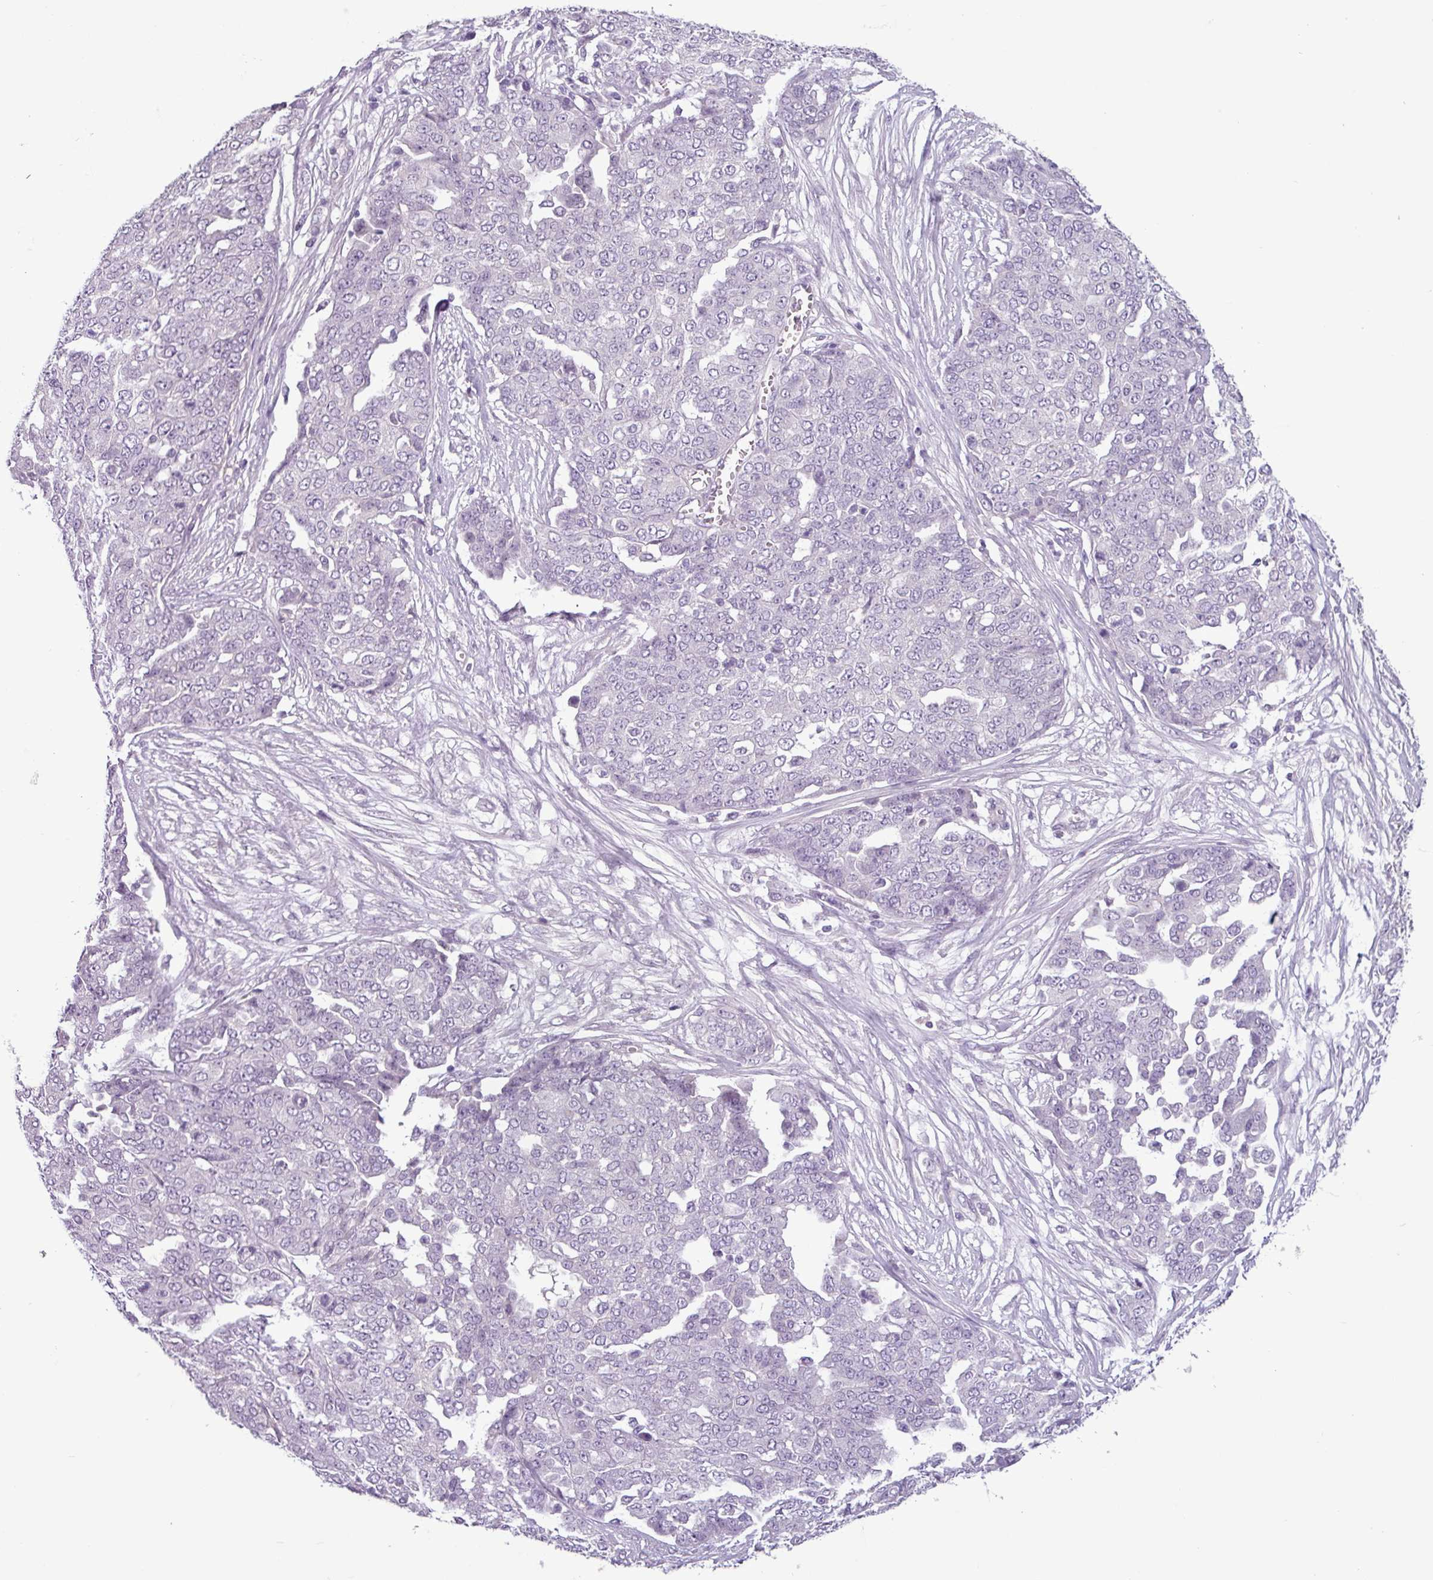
{"staining": {"intensity": "negative", "quantity": "none", "location": "none"}, "tissue": "ovarian cancer", "cell_type": "Tumor cells", "image_type": "cancer", "snomed": [{"axis": "morphology", "description": "Cystadenocarcinoma, serous, NOS"}, {"axis": "topography", "description": "Soft tissue"}, {"axis": "topography", "description": "Ovary"}], "caption": "IHC image of neoplastic tissue: human ovarian cancer (serous cystadenocarcinoma) stained with DAB (3,3'-diaminobenzidine) displays no significant protein positivity in tumor cells. (DAB (3,3'-diaminobenzidine) immunohistochemistry (IHC), high magnification).", "gene": "C9orf24", "patient": {"sex": "female", "age": 57}}